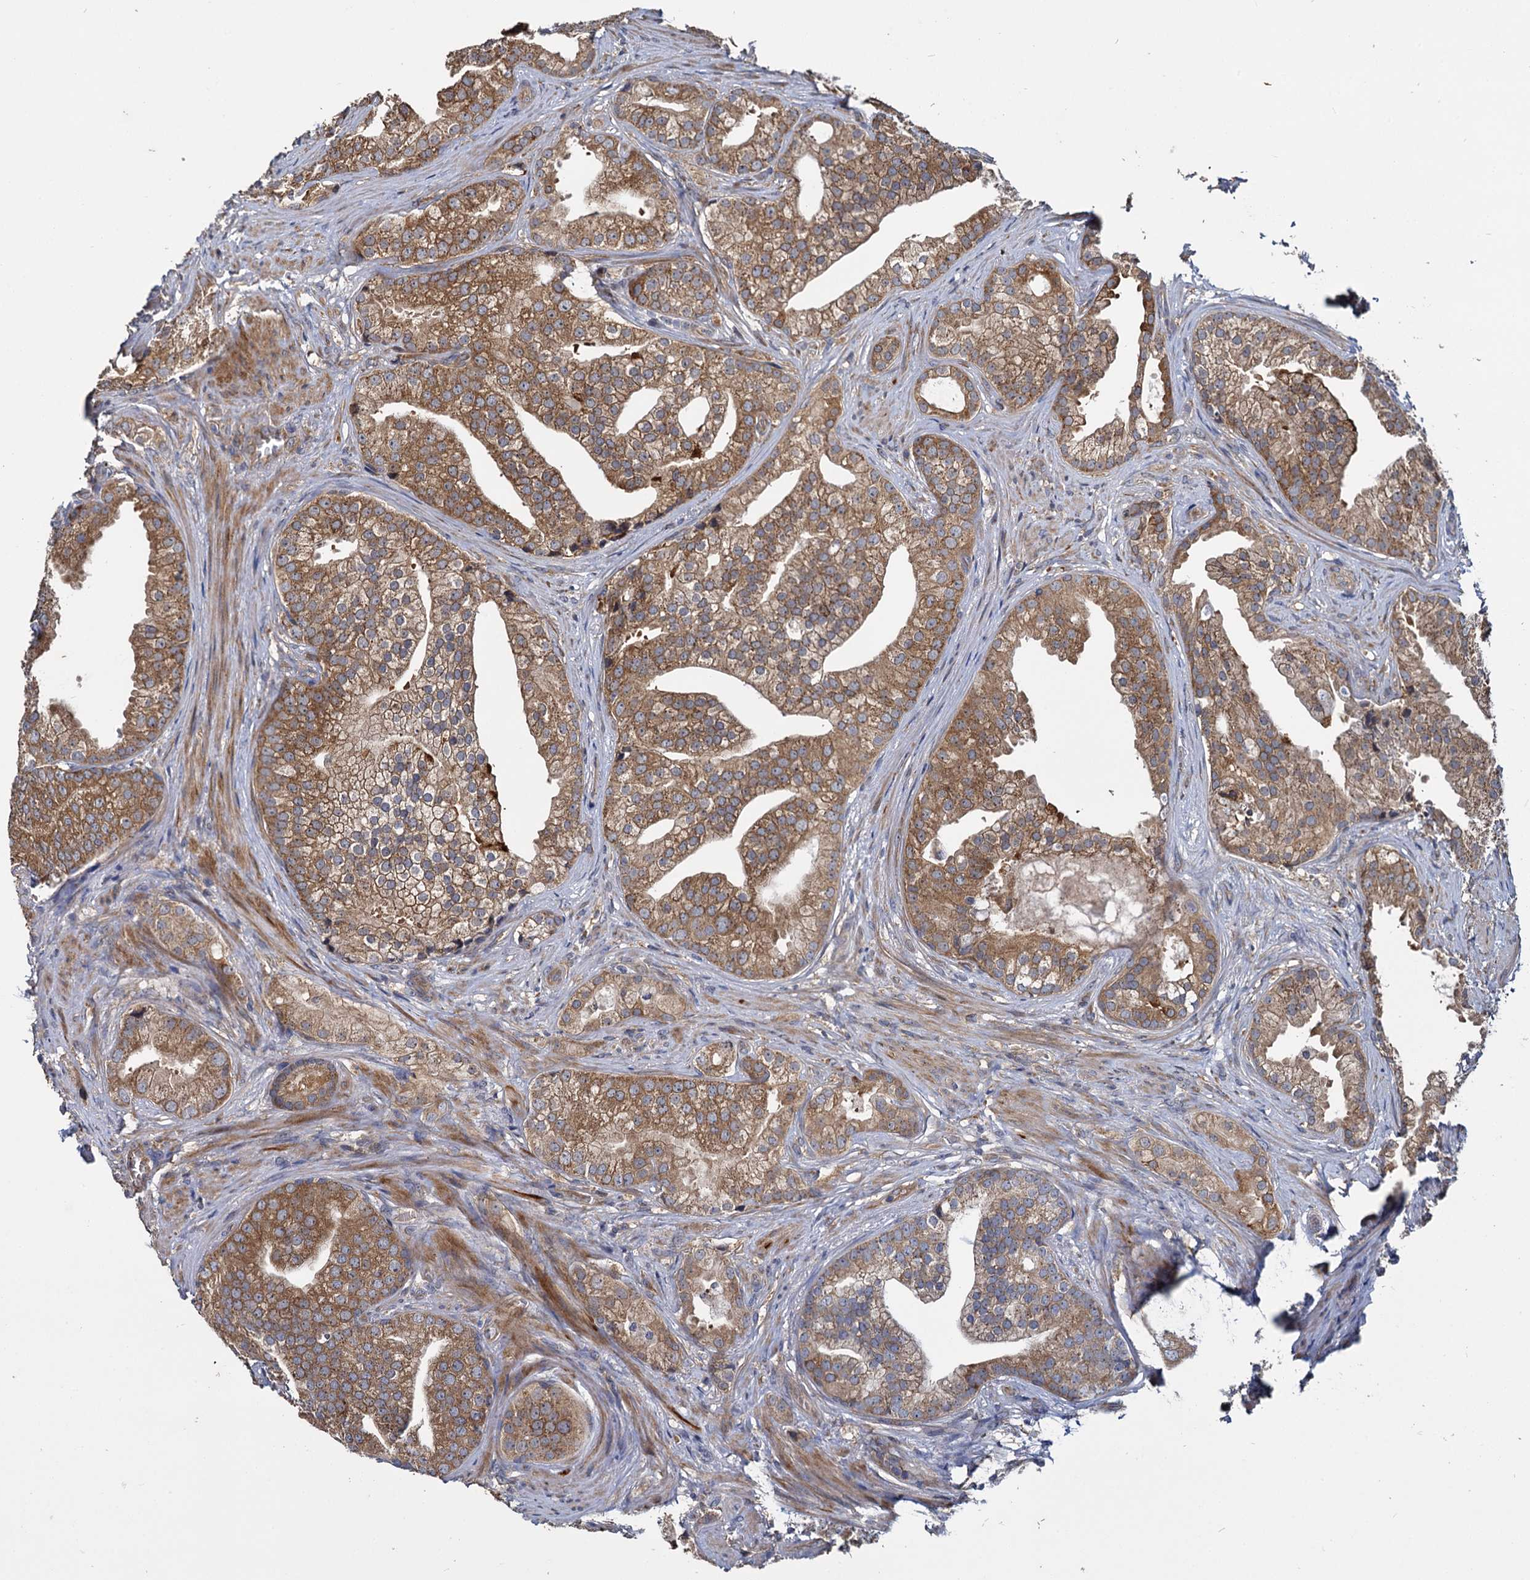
{"staining": {"intensity": "moderate", "quantity": ">75%", "location": "cytoplasmic/membranous"}, "tissue": "prostate cancer", "cell_type": "Tumor cells", "image_type": "cancer", "snomed": [{"axis": "morphology", "description": "Adenocarcinoma, Low grade"}, {"axis": "topography", "description": "Prostate"}], "caption": "Human prostate adenocarcinoma (low-grade) stained with a brown dye exhibits moderate cytoplasmic/membranous positive positivity in about >75% of tumor cells.", "gene": "CEP192", "patient": {"sex": "male", "age": 71}}